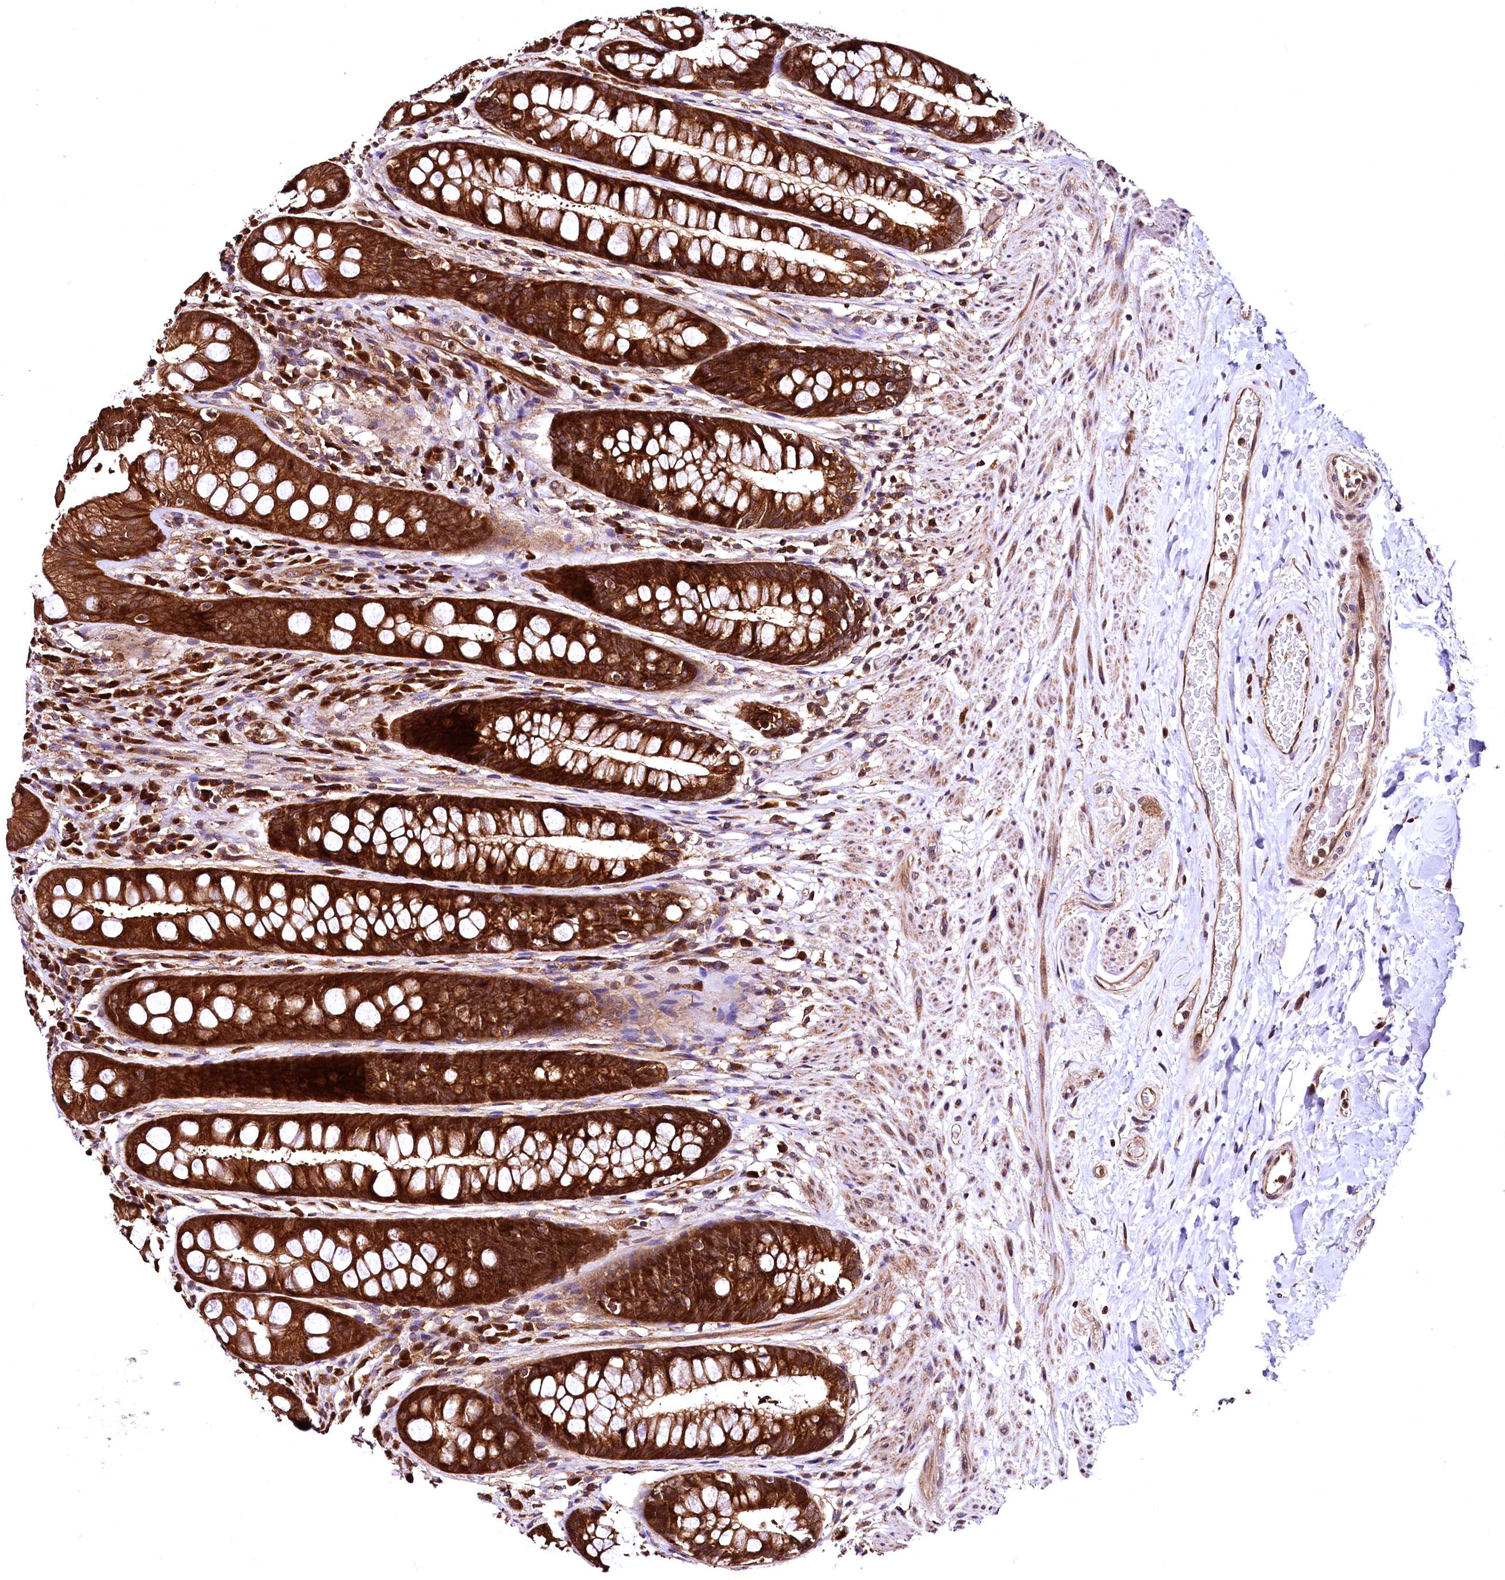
{"staining": {"intensity": "strong", "quantity": ">75%", "location": "cytoplasmic/membranous"}, "tissue": "rectum", "cell_type": "Glandular cells", "image_type": "normal", "snomed": [{"axis": "morphology", "description": "Normal tissue, NOS"}, {"axis": "topography", "description": "Rectum"}], "caption": "Glandular cells reveal strong cytoplasmic/membranous expression in approximately >75% of cells in unremarkable rectum.", "gene": "LRSAM1", "patient": {"sex": "male", "age": 74}}